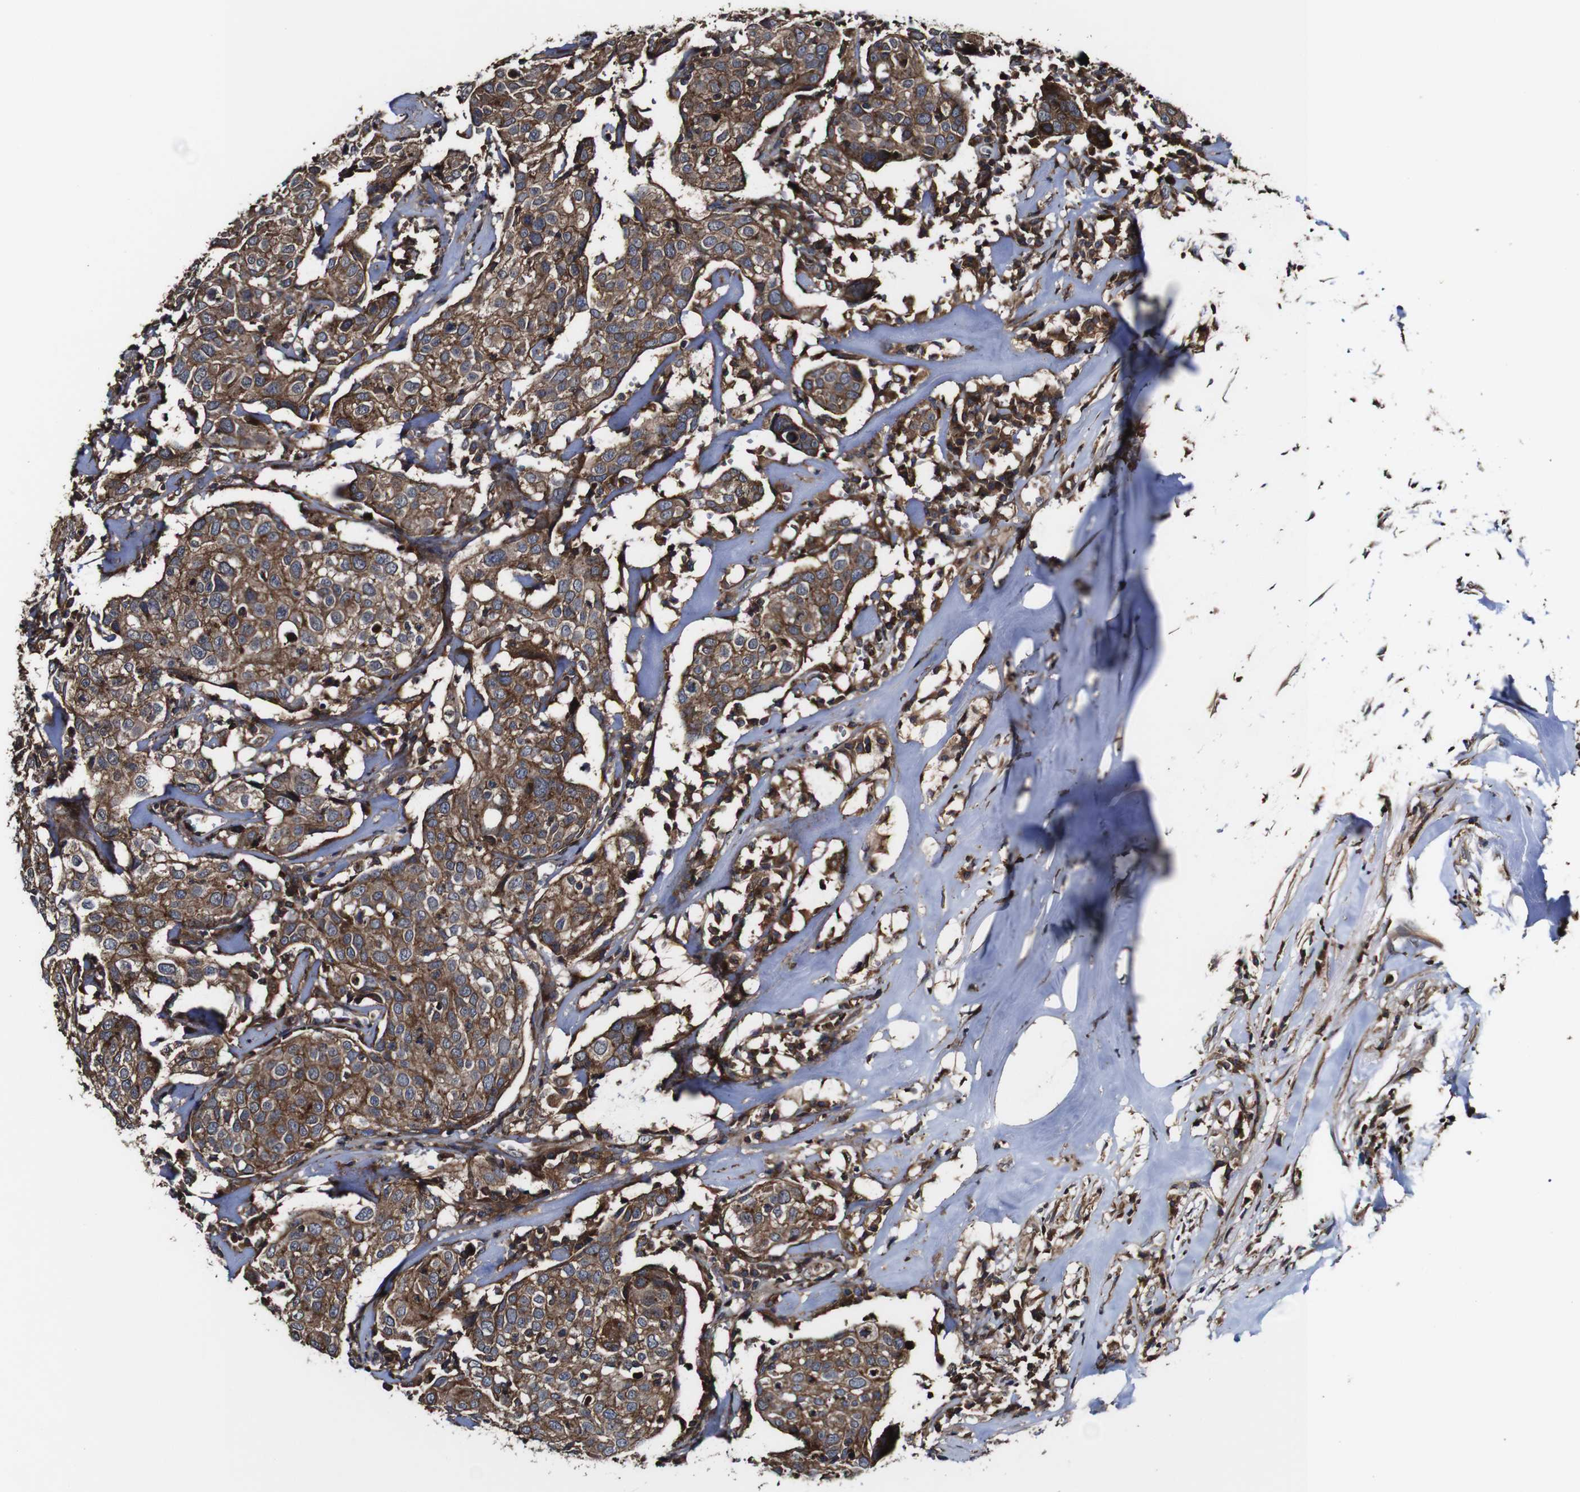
{"staining": {"intensity": "moderate", "quantity": ">75%", "location": "cytoplasmic/membranous"}, "tissue": "head and neck cancer", "cell_type": "Tumor cells", "image_type": "cancer", "snomed": [{"axis": "morphology", "description": "Adenocarcinoma, NOS"}, {"axis": "topography", "description": "Salivary gland"}, {"axis": "topography", "description": "Head-Neck"}], "caption": "Moderate cytoplasmic/membranous staining for a protein is appreciated in approximately >75% of tumor cells of head and neck cancer (adenocarcinoma) using immunohistochemistry.", "gene": "TNIK", "patient": {"sex": "female", "age": 65}}